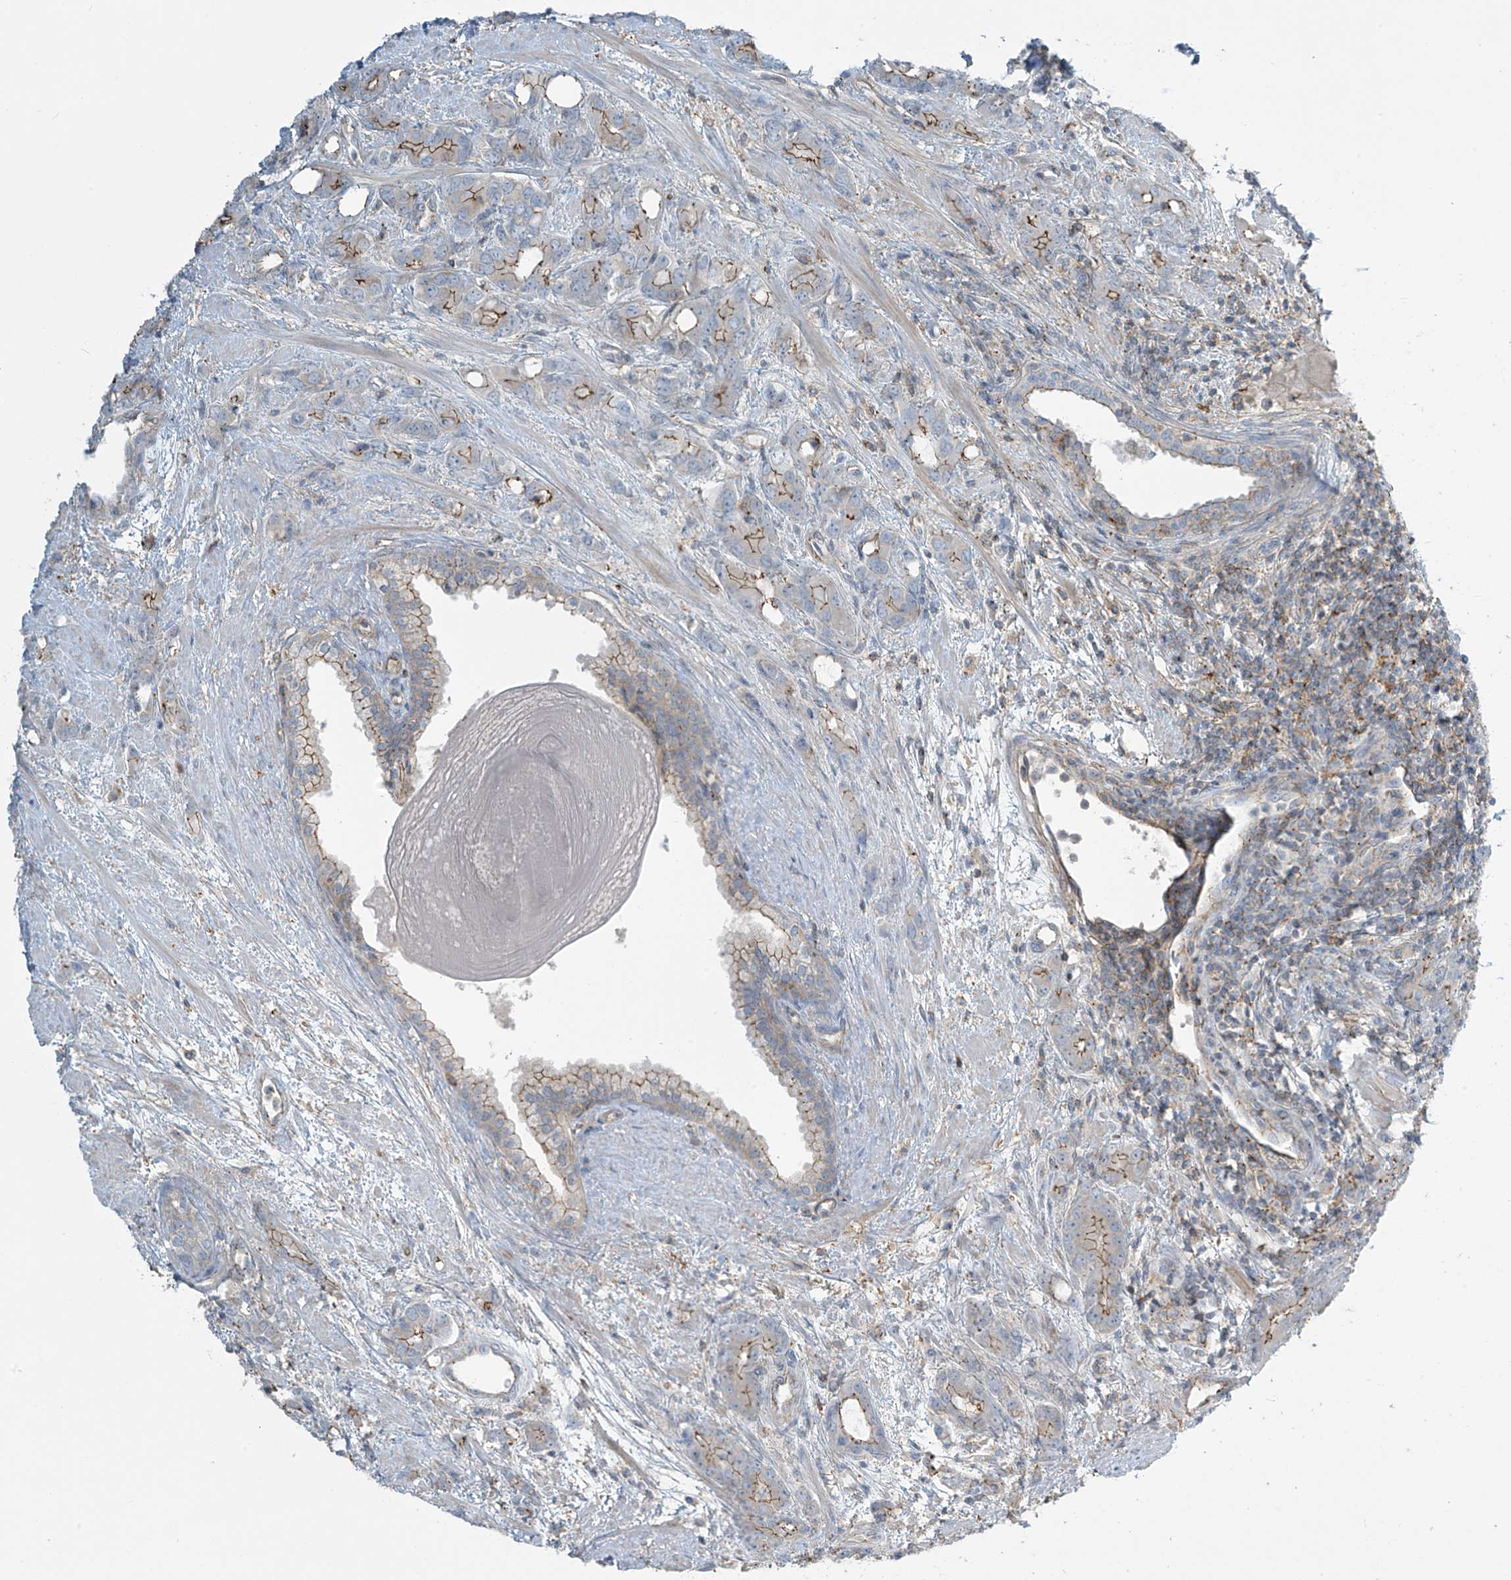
{"staining": {"intensity": "strong", "quantity": ">75%", "location": "cytoplasmic/membranous"}, "tissue": "prostate cancer", "cell_type": "Tumor cells", "image_type": "cancer", "snomed": [{"axis": "morphology", "description": "Adenocarcinoma, High grade"}, {"axis": "topography", "description": "Prostate"}], "caption": "Immunohistochemistry (IHC) (DAB) staining of prostate cancer (adenocarcinoma (high-grade)) demonstrates strong cytoplasmic/membranous protein positivity in approximately >75% of tumor cells. (DAB (3,3'-diaminobenzidine) = brown stain, brightfield microscopy at high magnification).", "gene": "SLC9A2", "patient": {"sex": "male", "age": 62}}